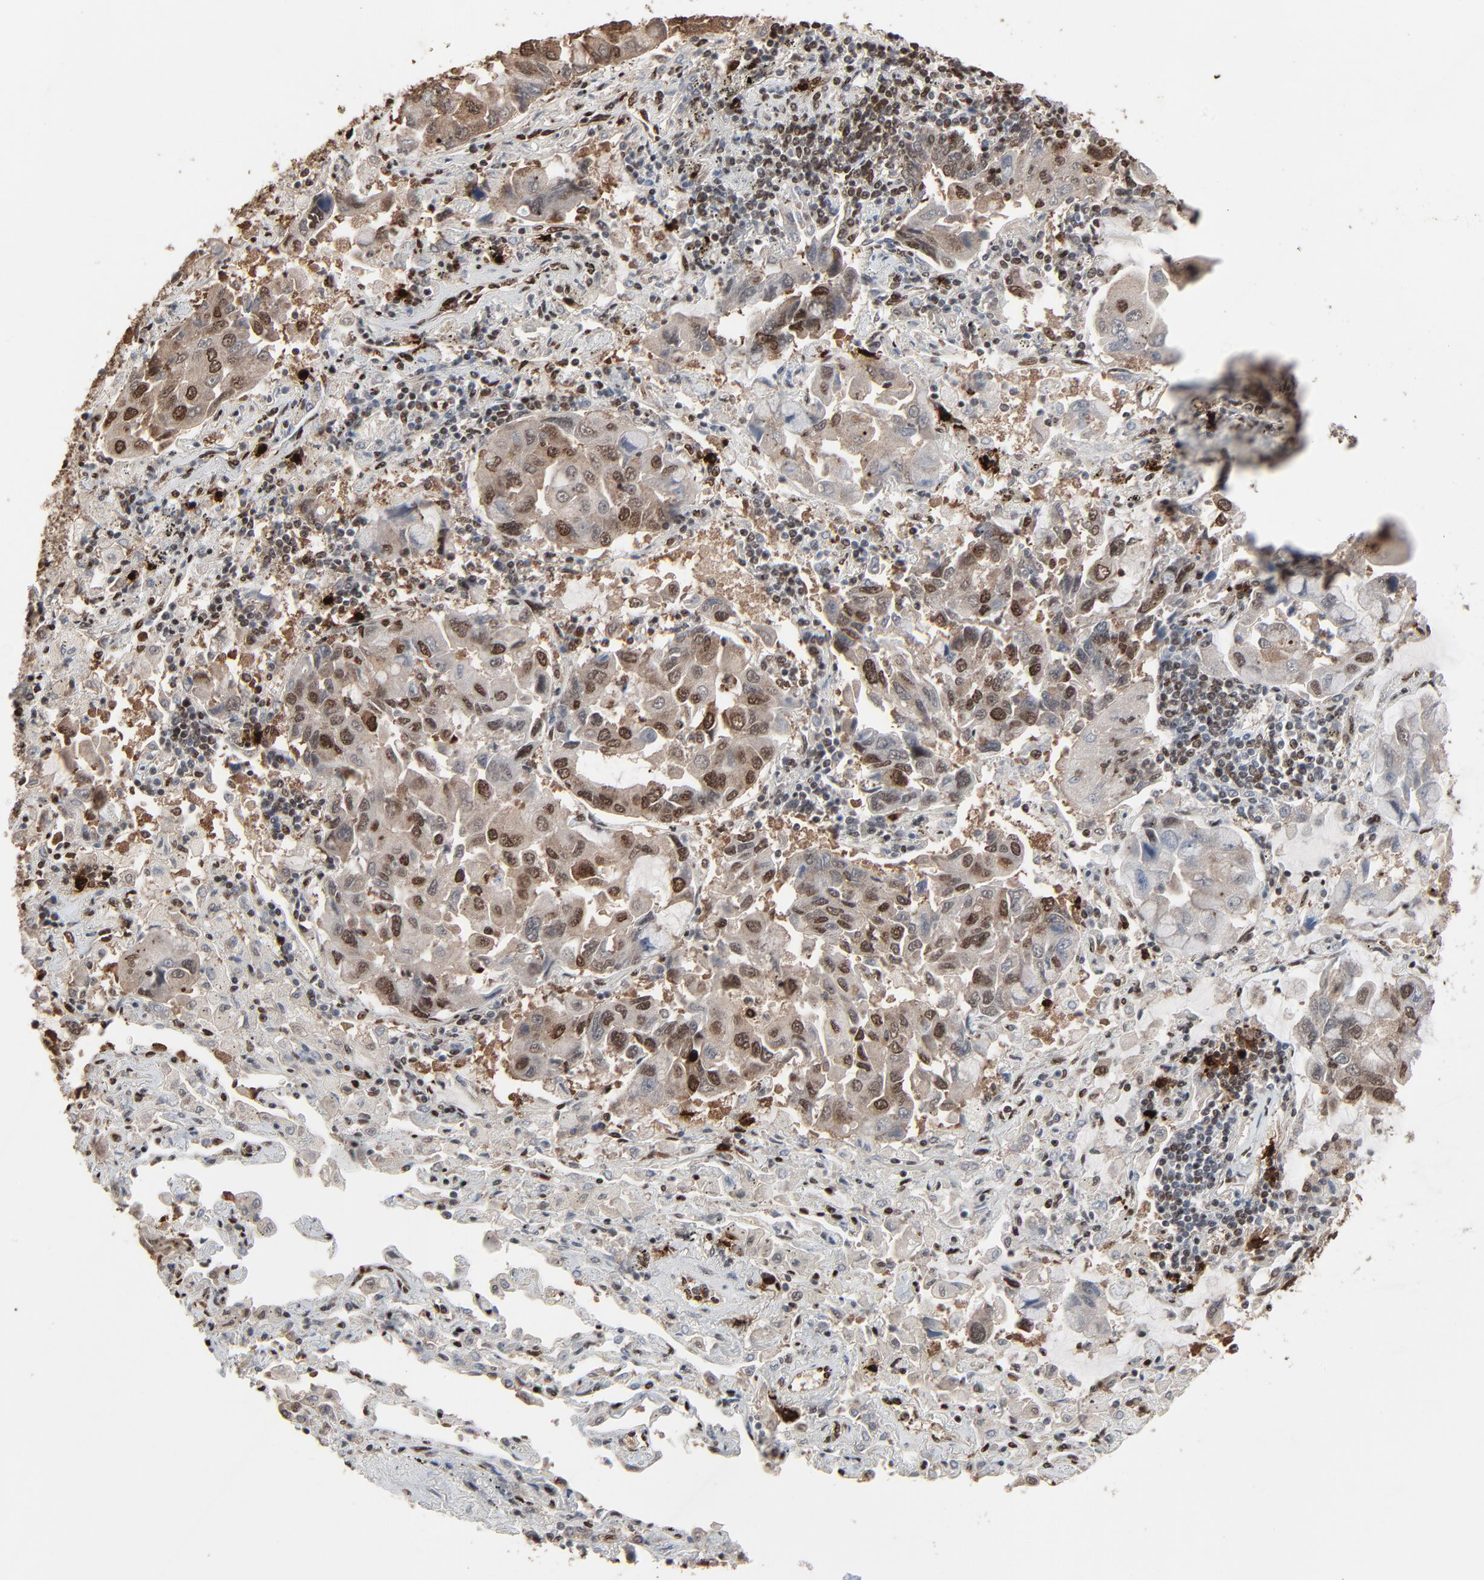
{"staining": {"intensity": "strong", "quantity": ">75%", "location": "cytoplasmic/membranous,nuclear"}, "tissue": "lung cancer", "cell_type": "Tumor cells", "image_type": "cancer", "snomed": [{"axis": "morphology", "description": "Adenocarcinoma, NOS"}, {"axis": "topography", "description": "Lung"}], "caption": "DAB immunohistochemical staining of lung adenocarcinoma displays strong cytoplasmic/membranous and nuclear protein positivity in about >75% of tumor cells. (DAB (3,3'-diaminobenzidine) = brown stain, brightfield microscopy at high magnification).", "gene": "MEIS2", "patient": {"sex": "male", "age": 64}}